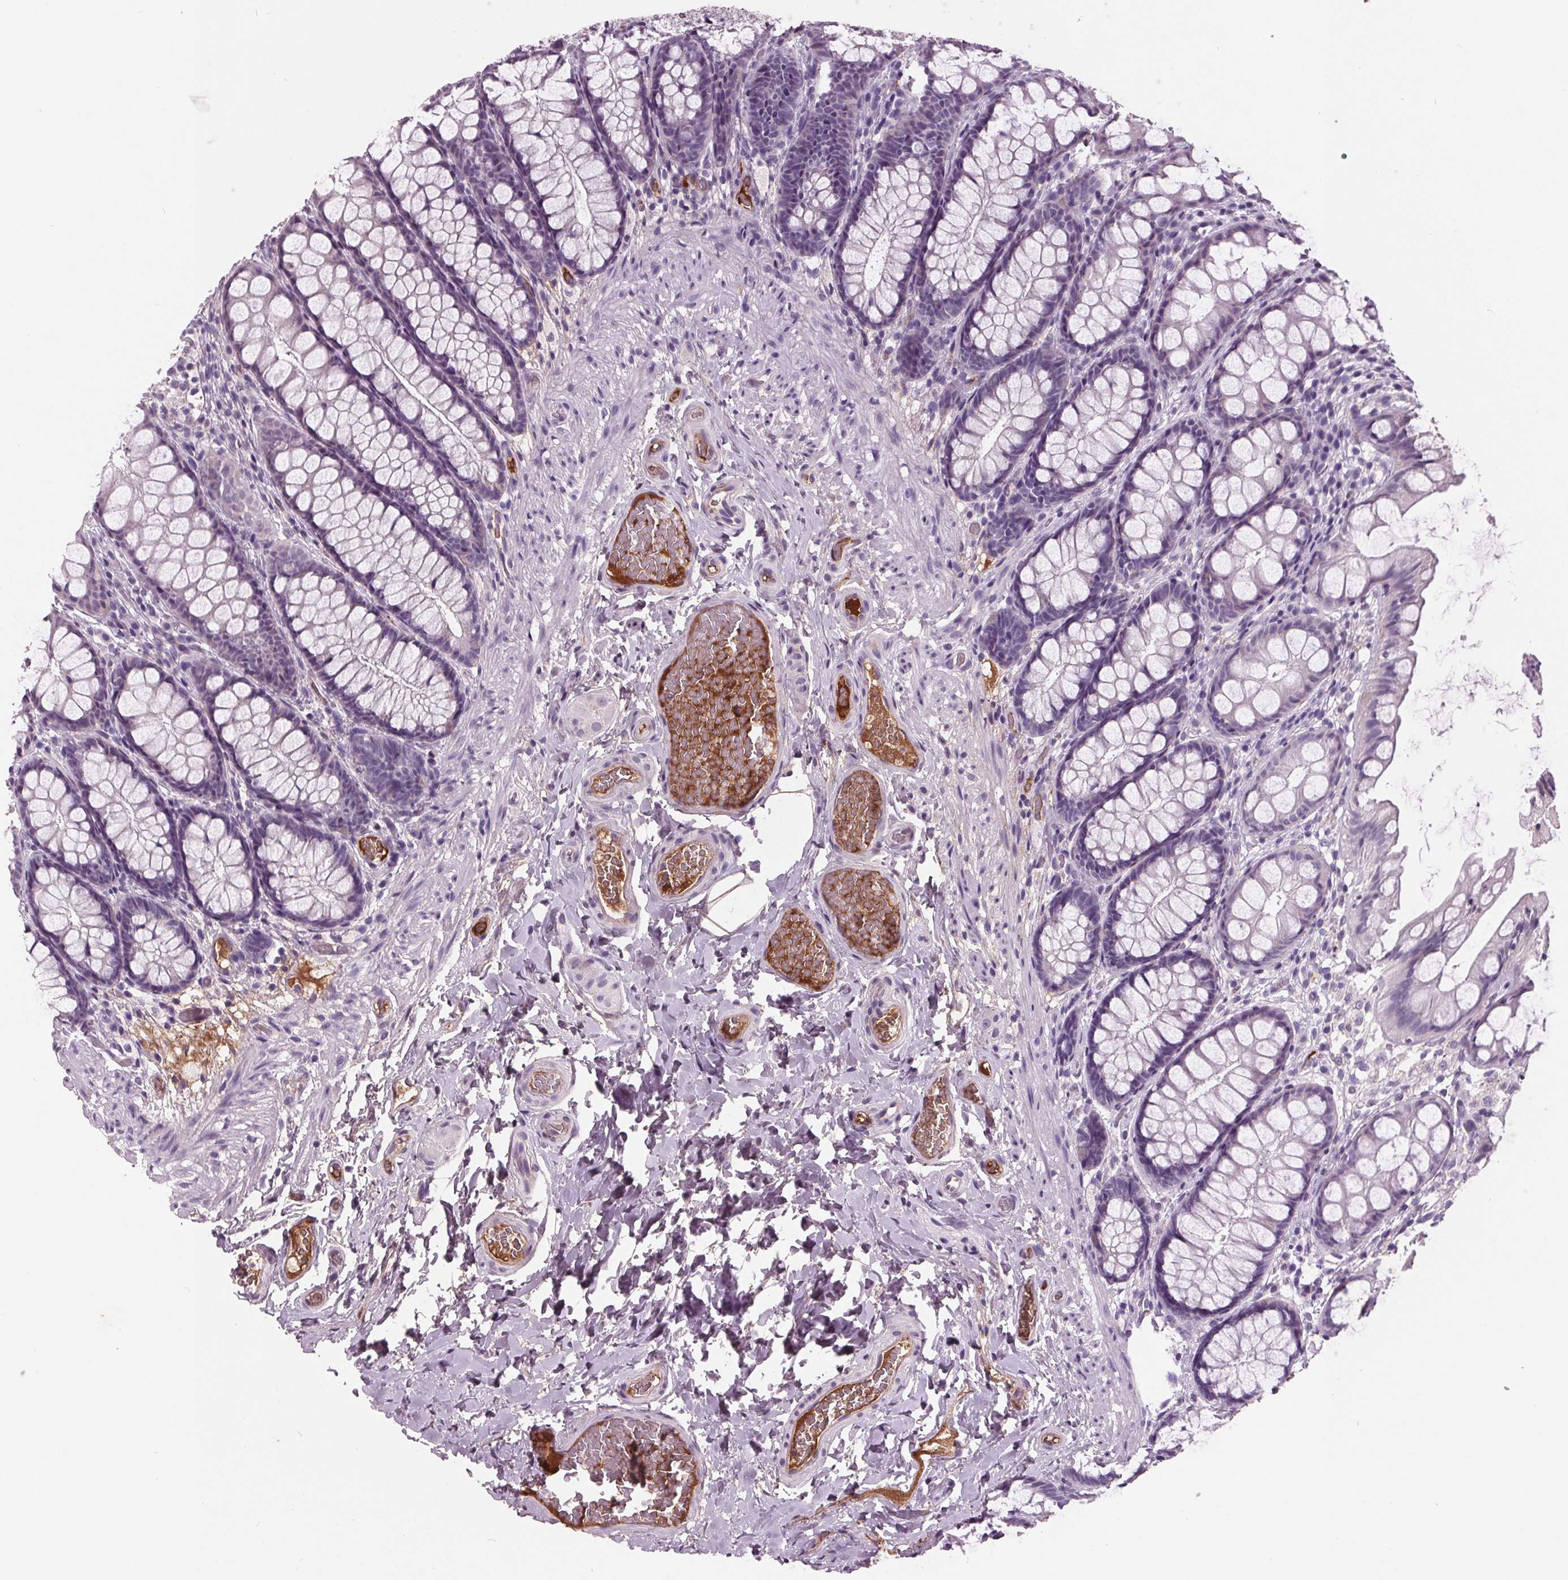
{"staining": {"intensity": "negative", "quantity": "none", "location": "none"}, "tissue": "colon", "cell_type": "Endothelial cells", "image_type": "normal", "snomed": [{"axis": "morphology", "description": "Normal tissue, NOS"}, {"axis": "topography", "description": "Colon"}], "caption": "IHC image of unremarkable human colon stained for a protein (brown), which displays no expression in endothelial cells. Nuclei are stained in blue.", "gene": "C6", "patient": {"sex": "male", "age": 47}}